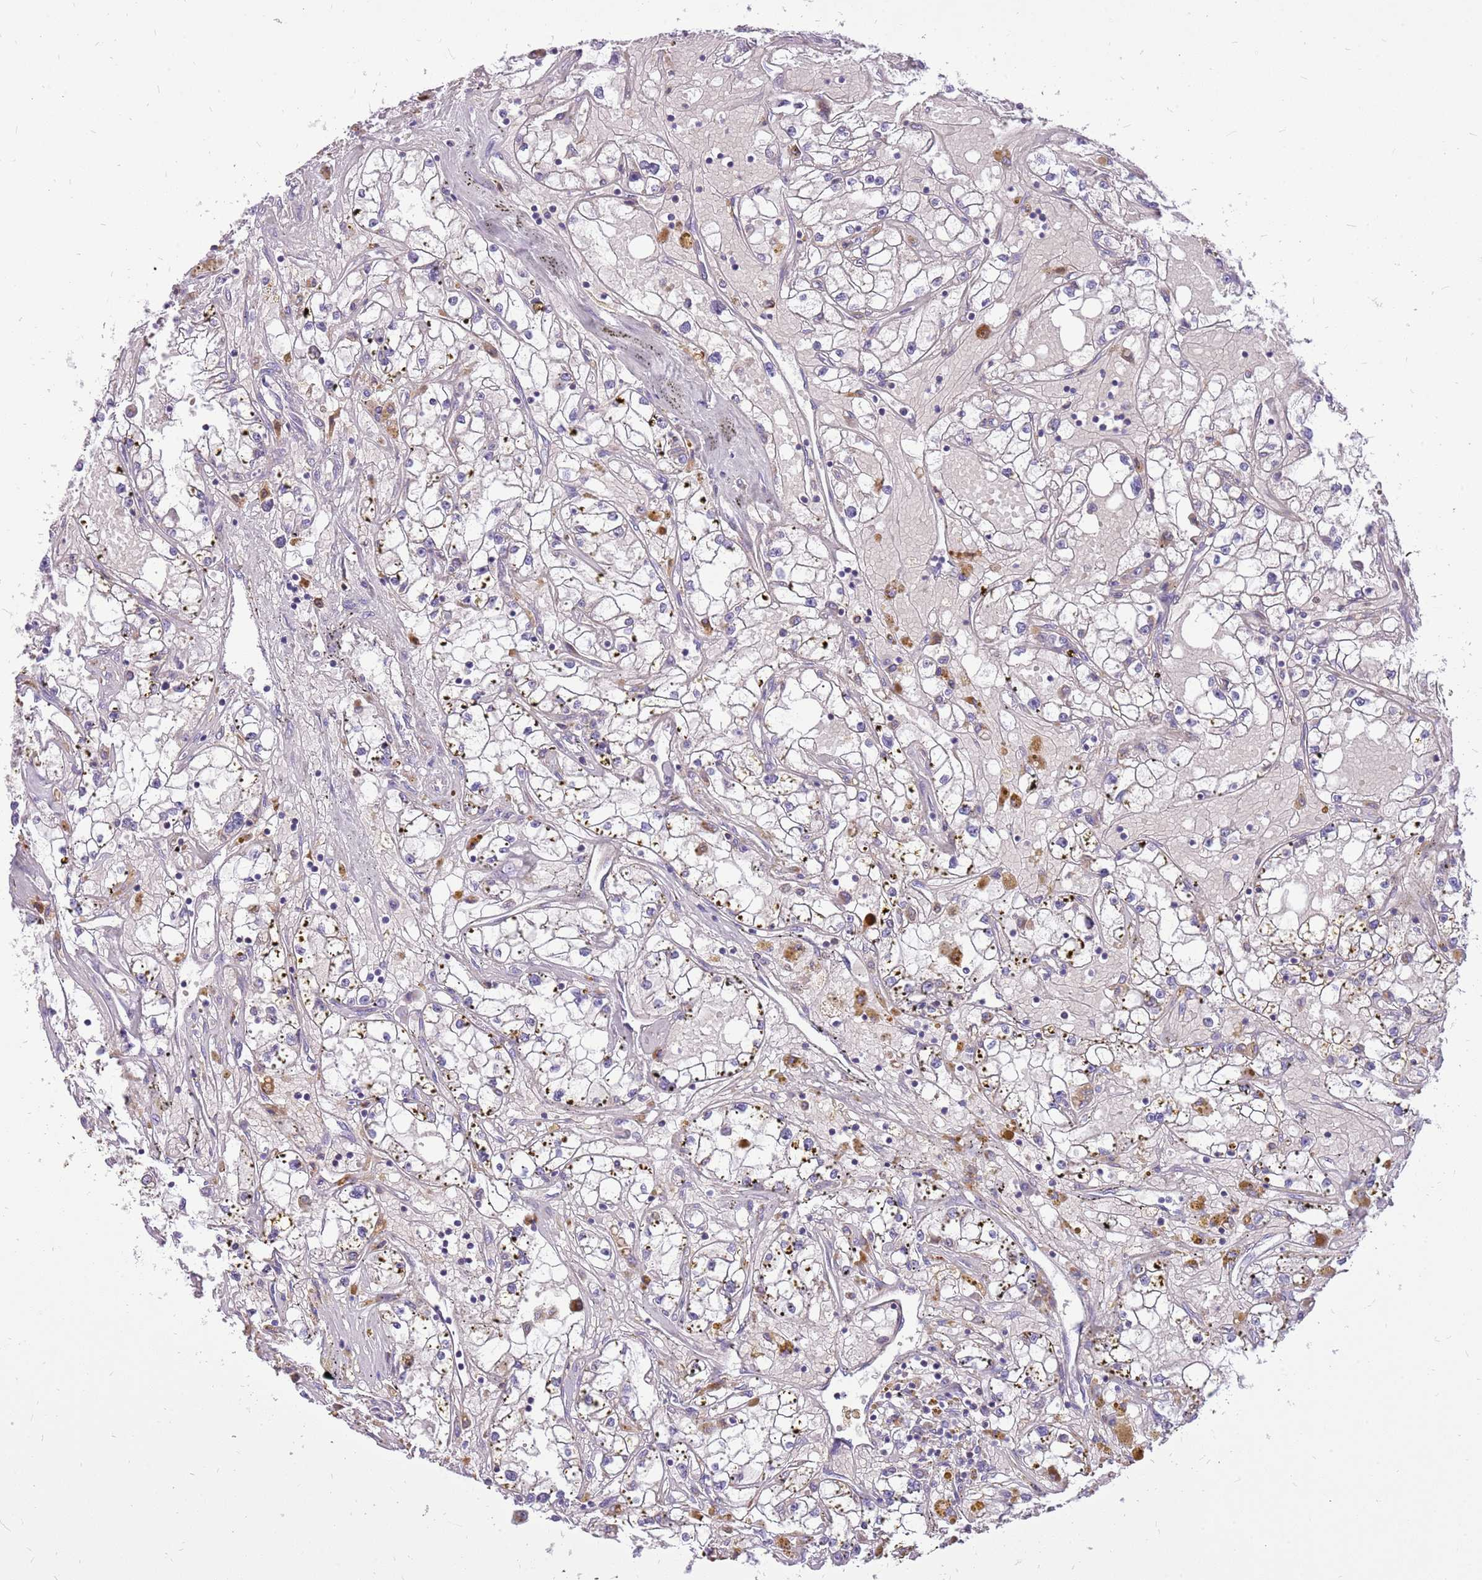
{"staining": {"intensity": "negative", "quantity": "none", "location": "none"}, "tissue": "renal cancer", "cell_type": "Tumor cells", "image_type": "cancer", "snomed": [{"axis": "morphology", "description": "Adenocarcinoma, NOS"}, {"axis": "topography", "description": "Kidney"}], "caption": "The histopathology image demonstrates no significant staining in tumor cells of adenocarcinoma (renal).", "gene": "WDR90", "patient": {"sex": "male", "age": 56}}